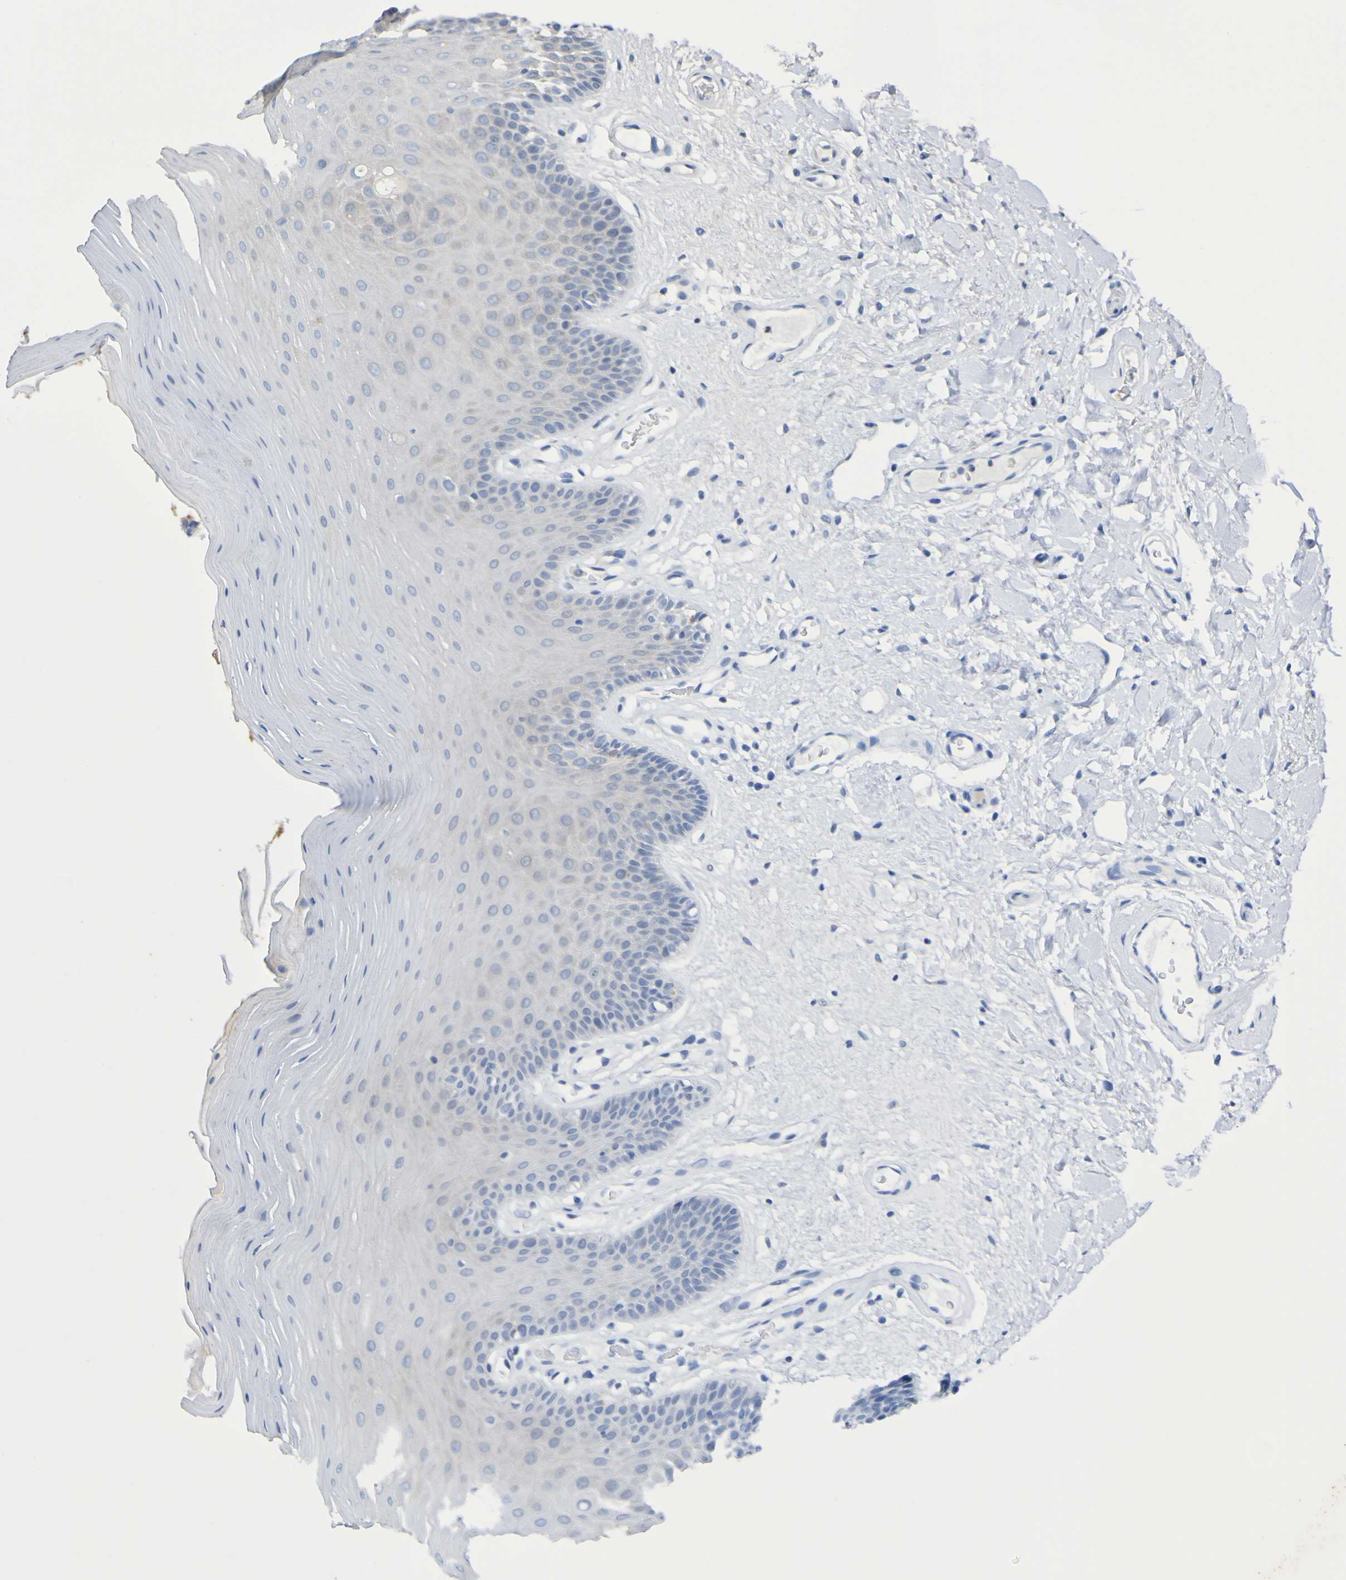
{"staining": {"intensity": "negative", "quantity": "none", "location": "none"}, "tissue": "oral mucosa", "cell_type": "Squamous epithelial cells", "image_type": "normal", "snomed": [{"axis": "morphology", "description": "Normal tissue, NOS"}, {"axis": "morphology", "description": "Squamous cell carcinoma, NOS"}, {"axis": "topography", "description": "Skeletal muscle"}, {"axis": "topography", "description": "Adipose tissue"}, {"axis": "topography", "description": "Vascular tissue"}, {"axis": "topography", "description": "Oral tissue"}, {"axis": "topography", "description": "Peripheral nerve tissue"}, {"axis": "topography", "description": "Head-Neck"}], "caption": "Squamous epithelial cells are negative for brown protein staining in unremarkable oral mucosa. Nuclei are stained in blue.", "gene": "C11orf24", "patient": {"sex": "male", "age": 71}}